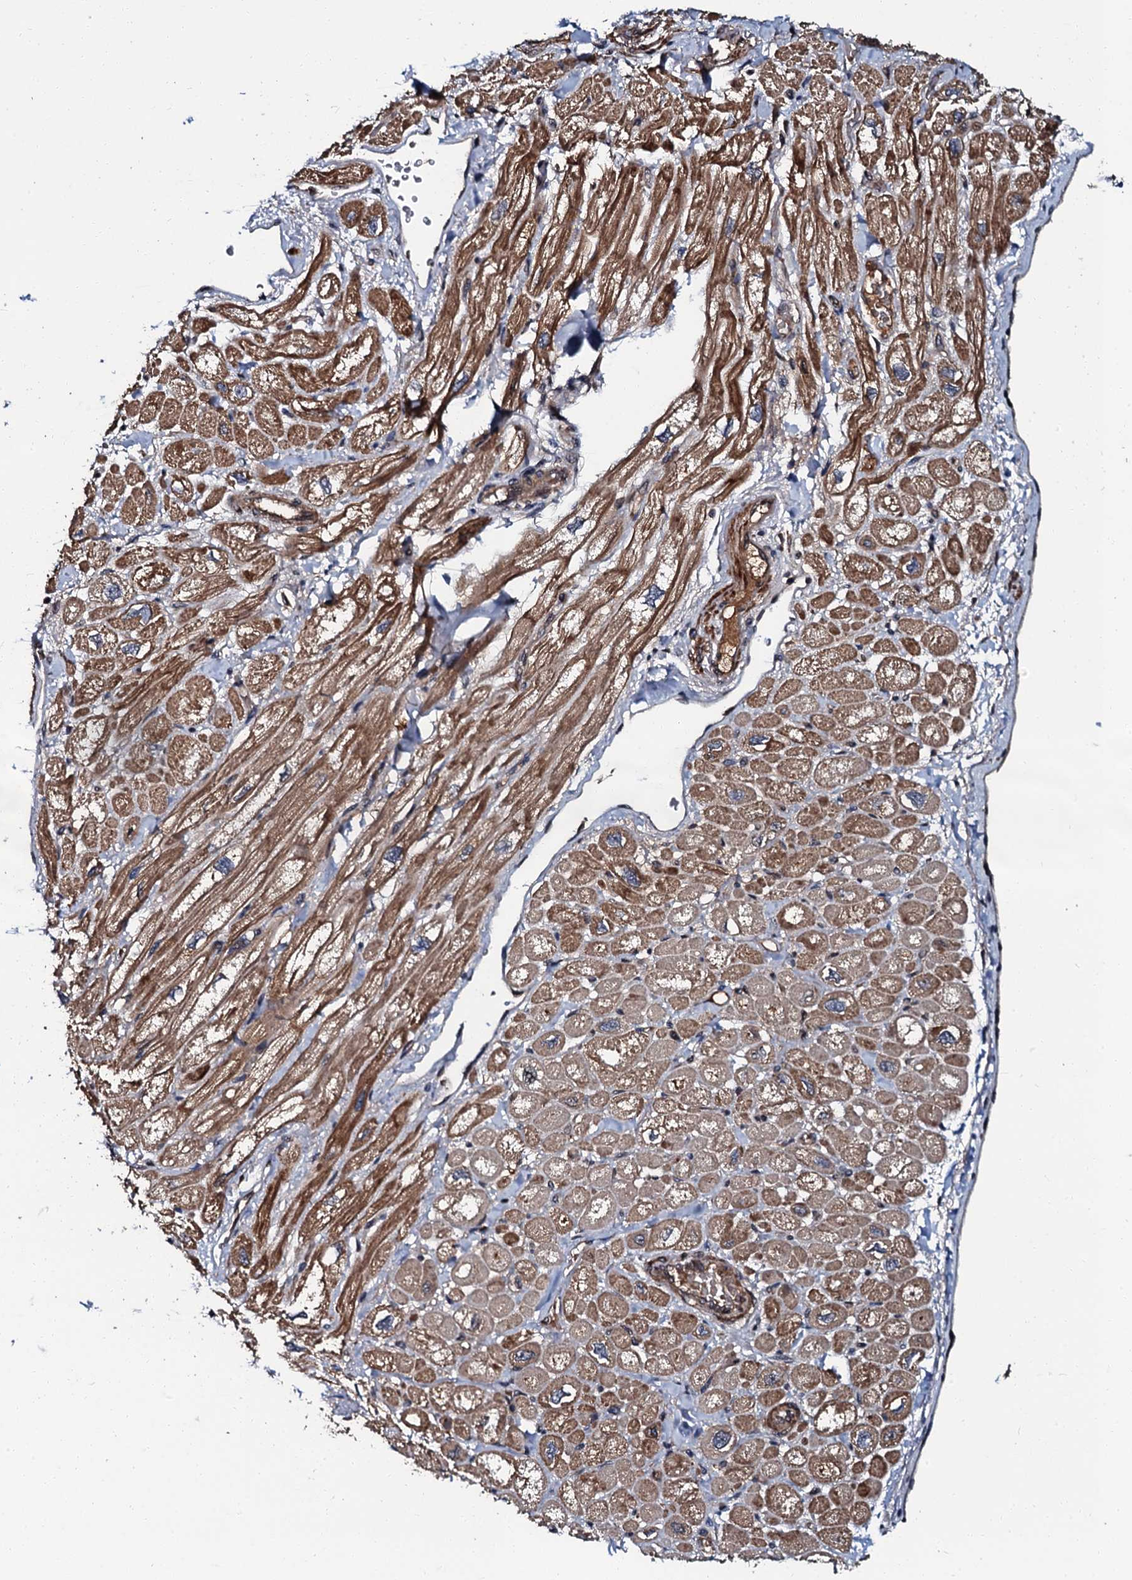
{"staining": {"intensity": "moderate", "quantity": "25%-75%", "location": "cytoplasmic/membranous"}, "tissue": "heart muscle", "cell_type": "Cardiomyocytes", "image_type": "normal", "snomed": [{"axis": "morphology", "description": "Normal tissue, NOS"}, {"axis": "topography", "description": "Heart"}], "caption": "Immunohistochemistry (IHC) histopathology image of unremarkable heart muscle: human heart muscle stained using immunohistochemistry (IHC) reveals medium levels of moderate protein expression localized specifically in the cytoplasmic/membranous of cardiomyocytes, appearing as a cytoplasmic/membranous brown color.", "gene": "N4BP1", "patient": {"sex": "male", "age": 65}}